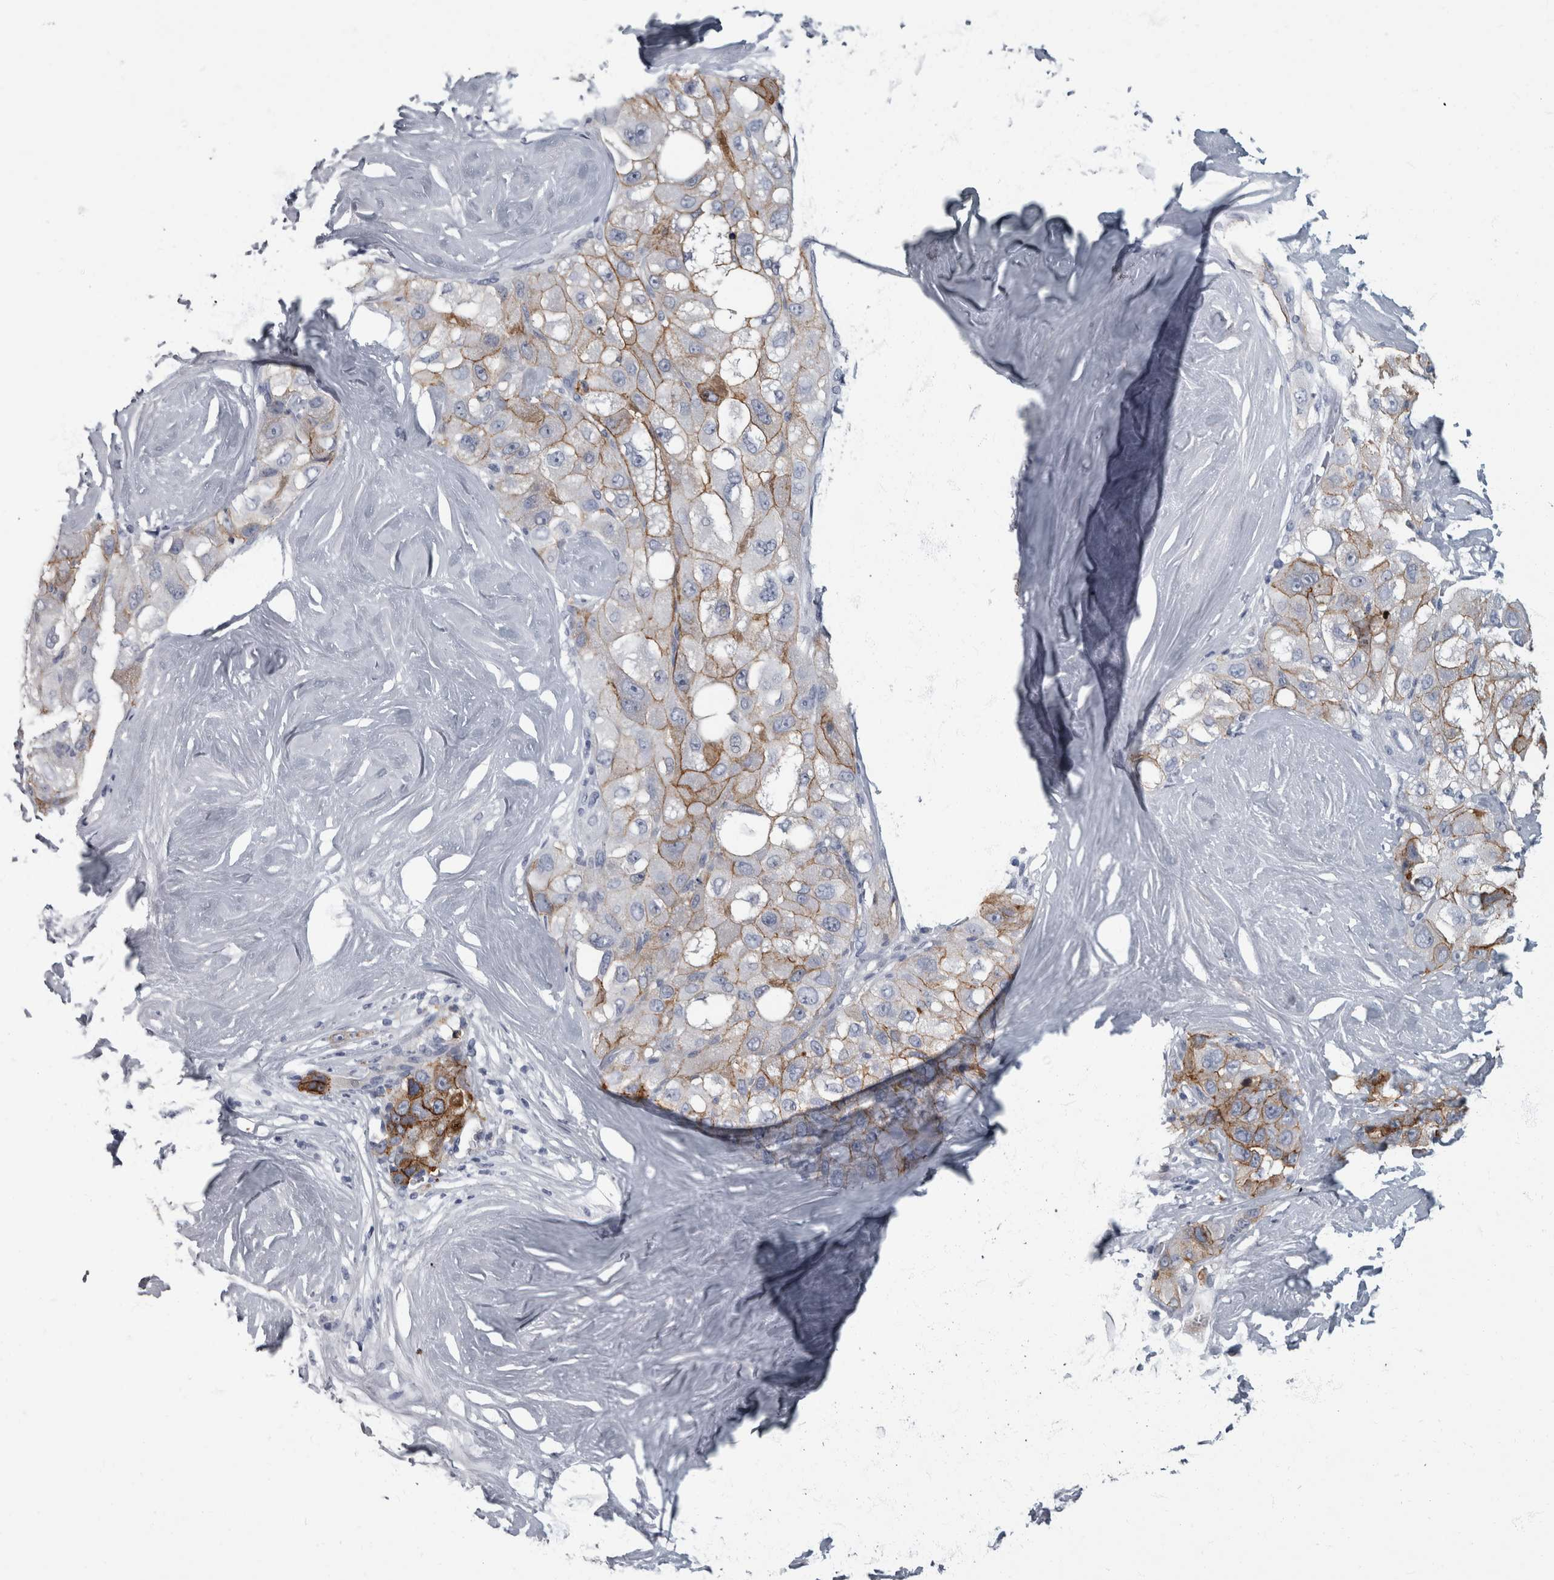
{"staining": {"intensity": "moderate", "quantity": "25%-75%", "location": "cytoplasmic/membranous"}, "tissue": "liver cancer", "cell_type": "Tumor cells", "image_type": "cancer", "snomed": [{"axis": "morphology", "description": "Carcinoma, Hepatocellular, NOS"}, {"axis": "topography", "description": "Liver"}], "caption": "Immunohistochemistry (IHC) micrograph of human hepatocellular carcinoma (liver) stained for a protein (brown), which exhibits medium levels of moderate cytoplasmic/membranous staining in about 25%-75% of tumor cells.", "gene": "DSG2", "patient": {"sex": "male", "age": 80}}